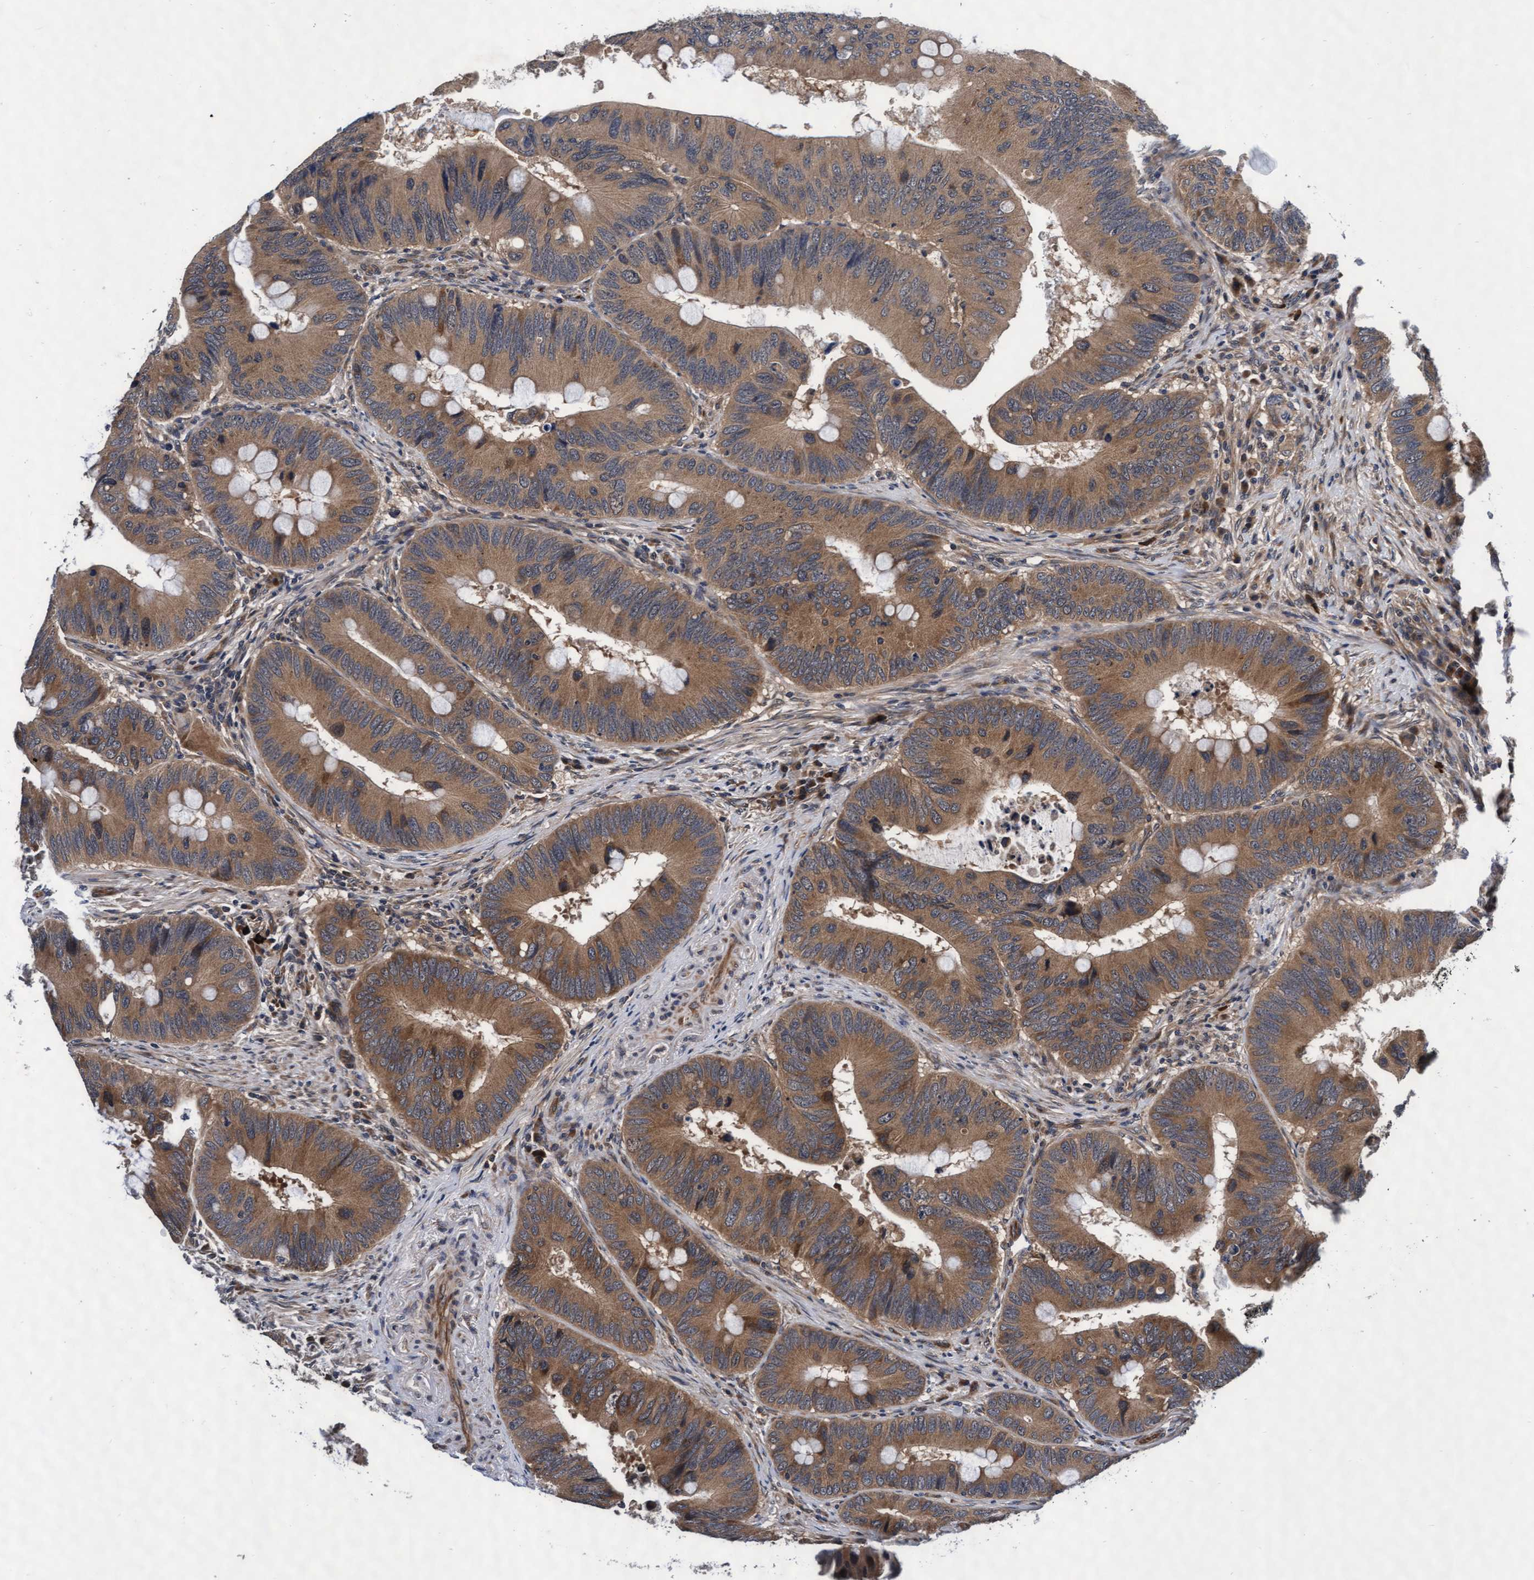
{"staining": {"intensity": "moderate", "quantity": ">75%", "location": "cytoplasmic/membranous"}, "tissue": "colorectal cancer", "cell_type": "Tumor cells", "image_type": "cancer", "snomed": [{"axis": "morphology", "description": "Adenocarcinoma, NOS"}, {"axis": "topography", "description": "Colon"}], "caption": "Human adenocarcinoma (colorectal) stained with a brown dye displays moderate cytoplasmic/membranous positive staining in approximately >75% of tumor cells.", "gene": "EFCAB13", "patient": {"sex": "male", "age": 71}}